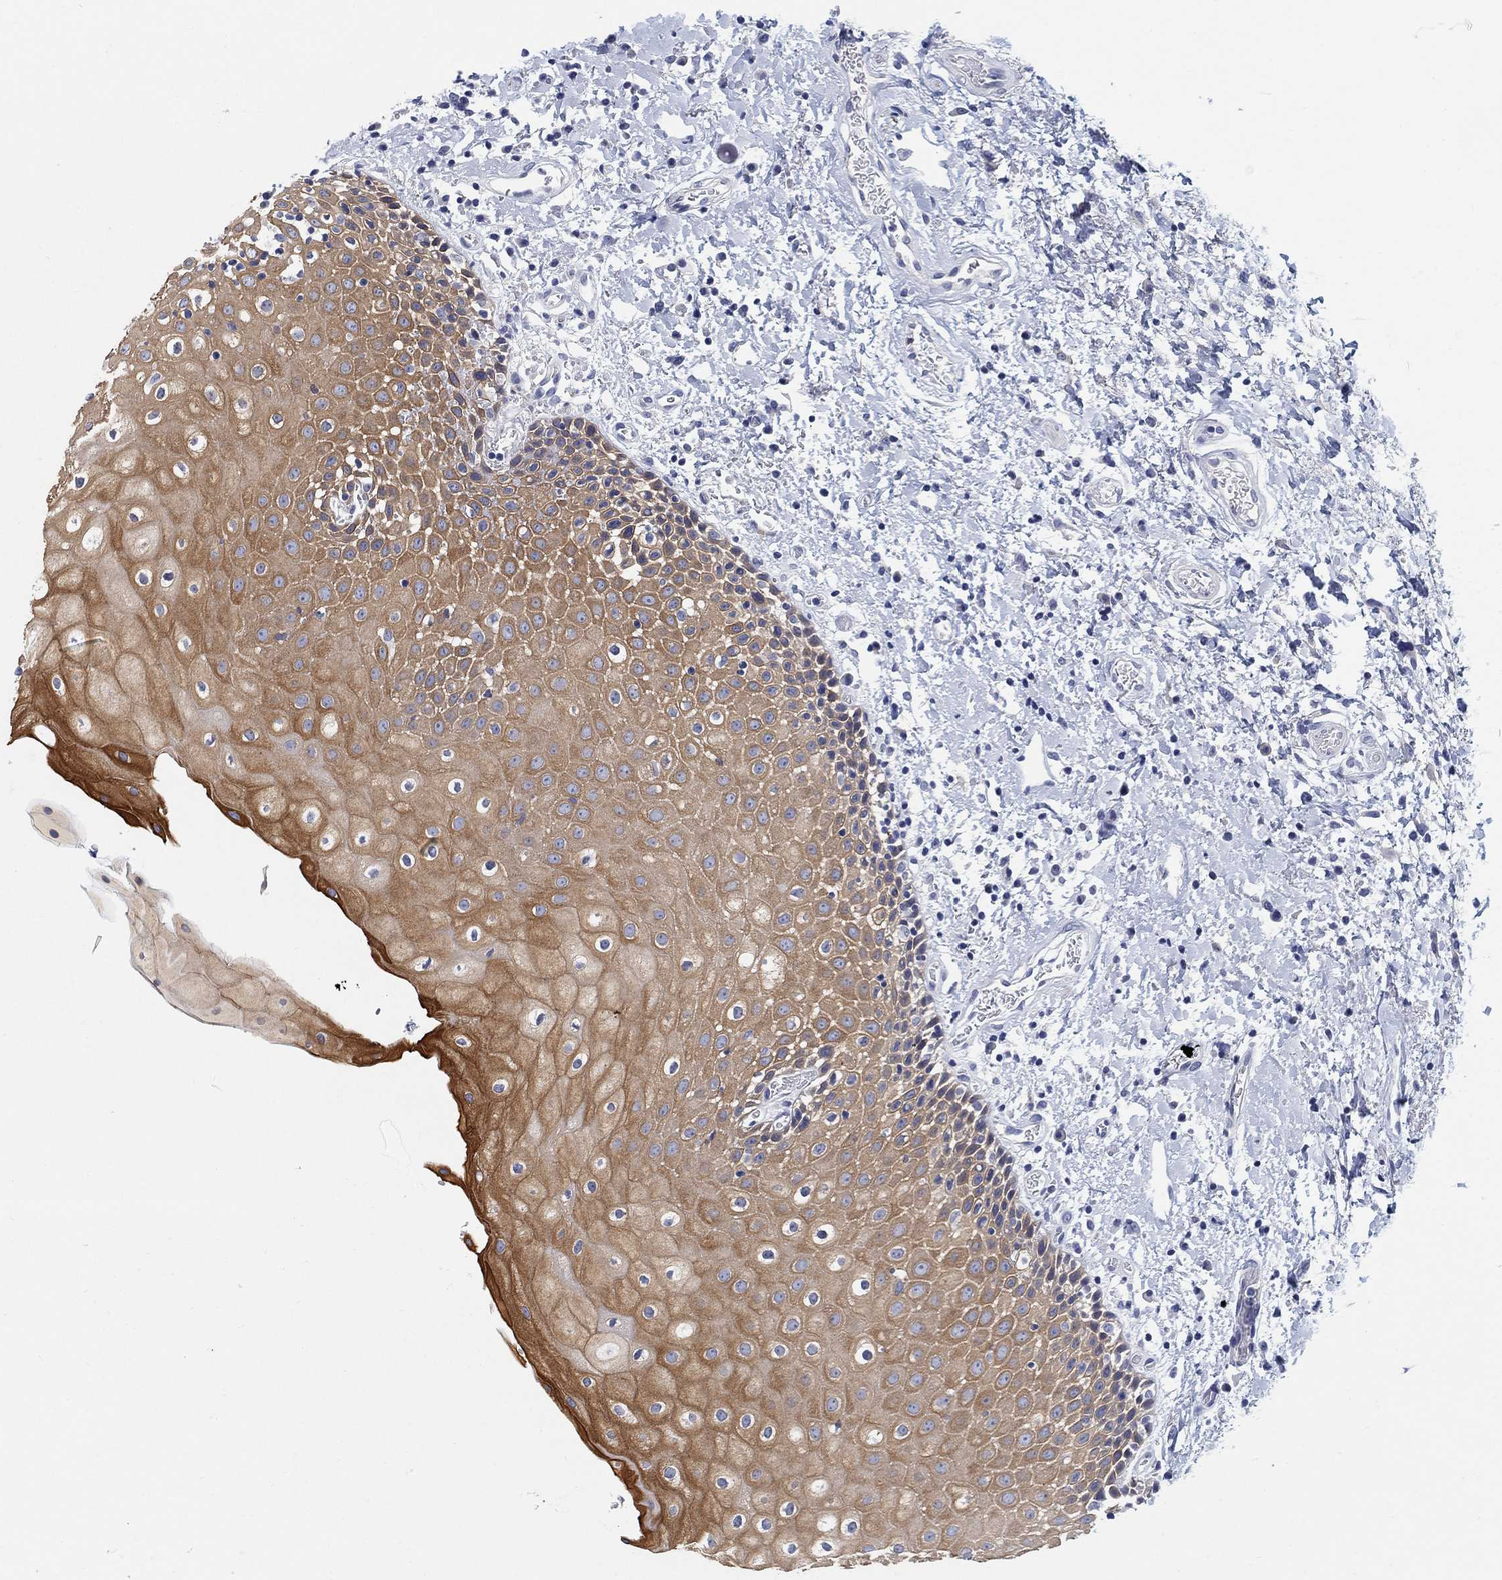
{"staining": {"intensity": "moderate", "quantity": "25%-75%", "location": "cytoplasmic/membranous"}, "tissue": "oral mucosa", "cell_type": "Squamous epithelial cells", "image_type": "normal", "snomed": [{"axis": "morphology", "description": "Normal tissue, NOS"}, {"axis": "morphology", "description": "Squamous cell carcinoma, NOS"}, {"axis": "topography", "description": "Oral tissue"}, {"axis": "topography", "description": "Head-Neck"}], "caption": "Squamous epithelial cells reveal medium levels of moderate cytoplasmic/membranous positivity in about 25%-75% of cells in unremarkable human oral mucosa. (brown staining indicates protein expression, while blue staining denotes nuclei).", "gene": "CLUL1", "patient": {"sex": "female", "age": 82}}